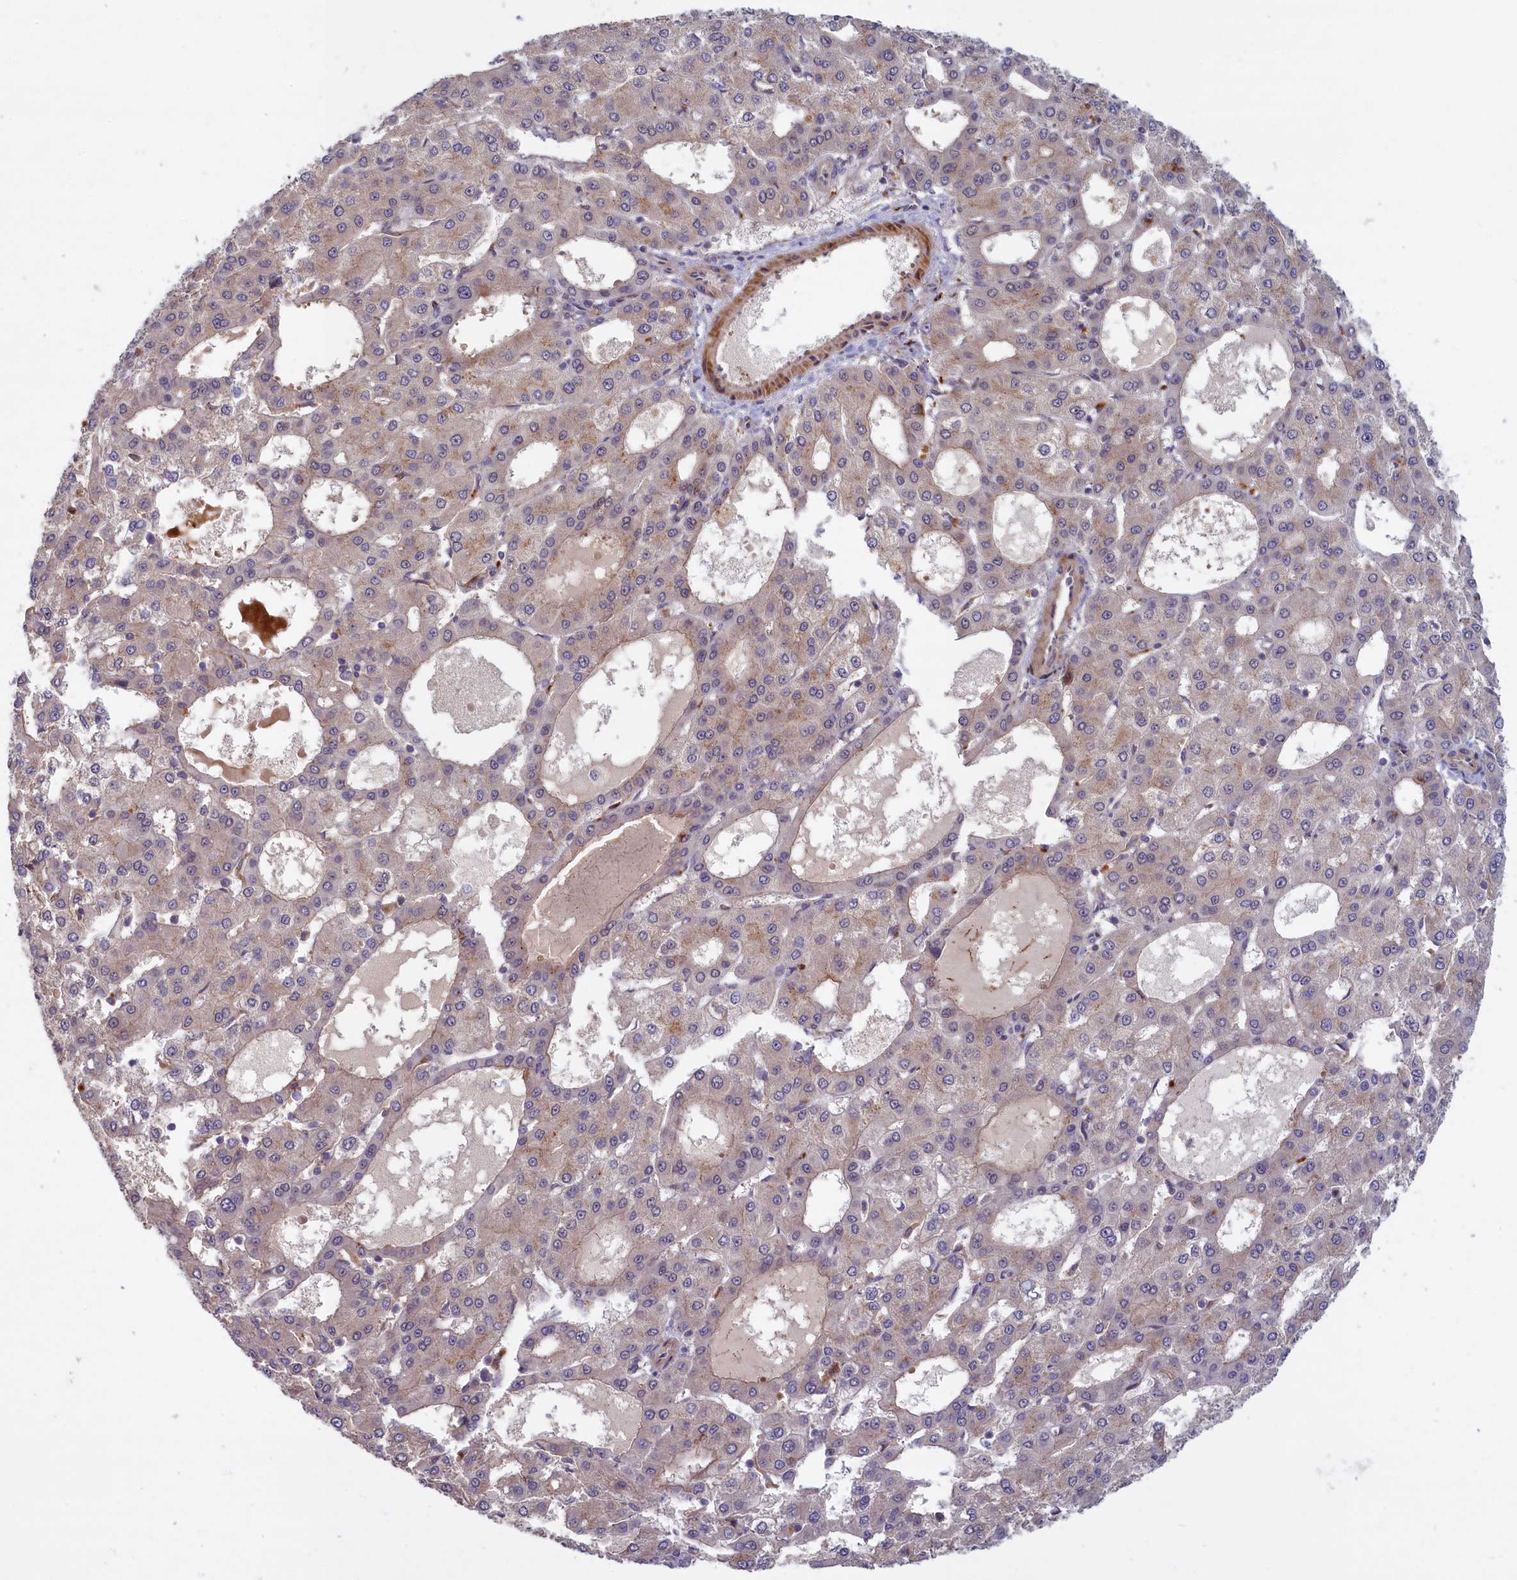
{"staining": {"intensity": "negative", "quantity": "none", "location": "none"}, "tissue": "liver cancer", "cell_type": "Tumor cells", "image_type": "cancer", "snomed": [{"axis": "morphology", "description": "Carcinoma, Hepatocellular, NOS"}, {"axis": "topography", "description": "Liver"}], "caption": "IHC photomicrograph of neoplastic tissue: liver cancer stained with DAB (3,3'-diaminobenzidine) demonstrates no significant protein positivity in tumor cells.", "gene": "FCSK", "patient": {"sex": "male", "age": 47}}